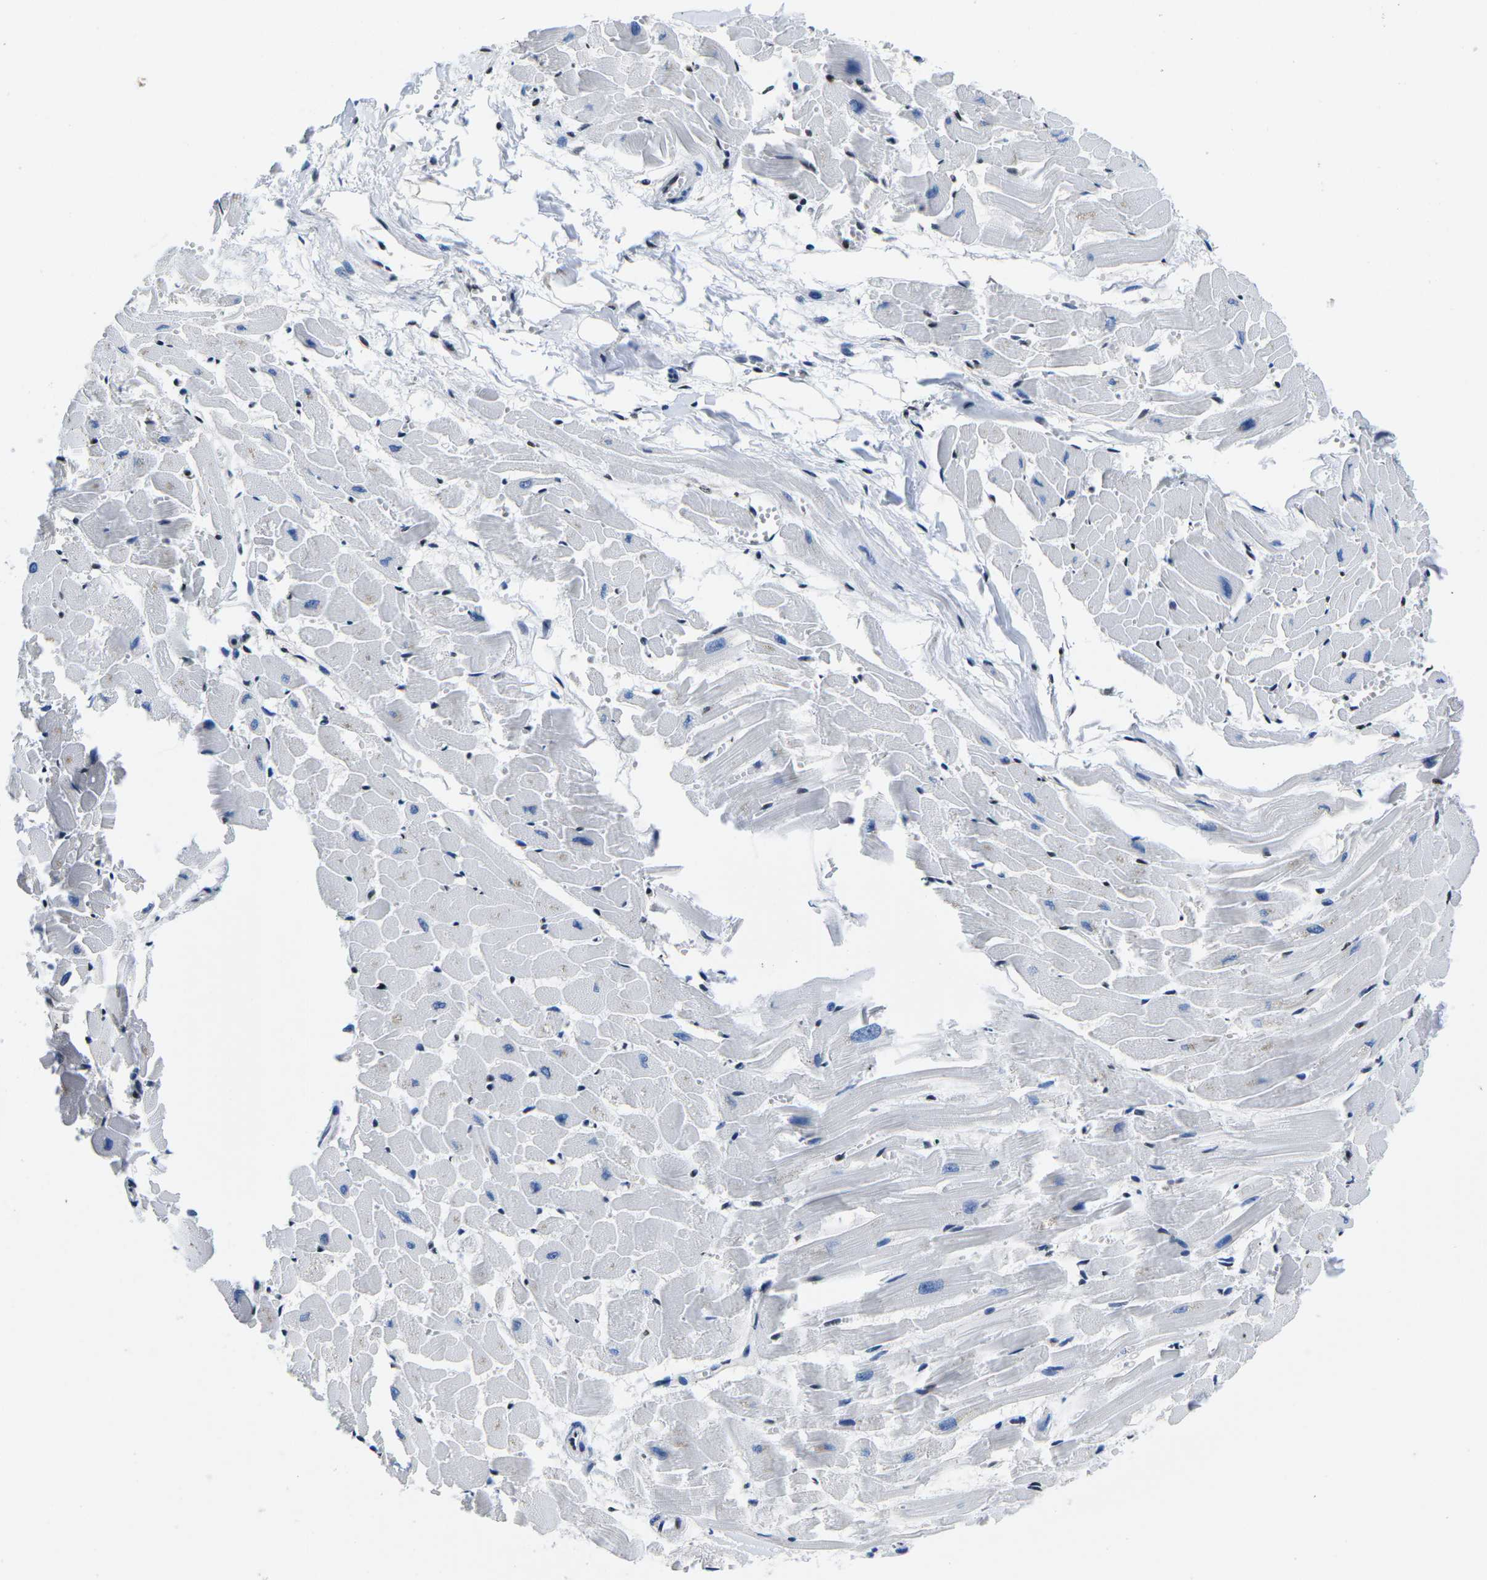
{"staining": {"intensity": "moderate", "quantity": "<25%", "location": "nuclear"}, "tissue": "heart muscle", "cell_type": "Cardiomyocytes", "image_type": "normal", "snomed": [{"axis": "morphology", "description": "Normal tissue, NOS"}, {"axis": "topography", "description": "Heart"}], "caption": "Immunohistochemical staining of unremarkable human heart muscle shows low levels of moderate nuclear staining in about <25% of cardiomyocytes. The staining is performed using DAB brown chromogen to label protein expression. The nuclei are counter-stained blue using hematoxylin.", "gene": "ATF1", "patient": {"sex": "female", "age": 19}}